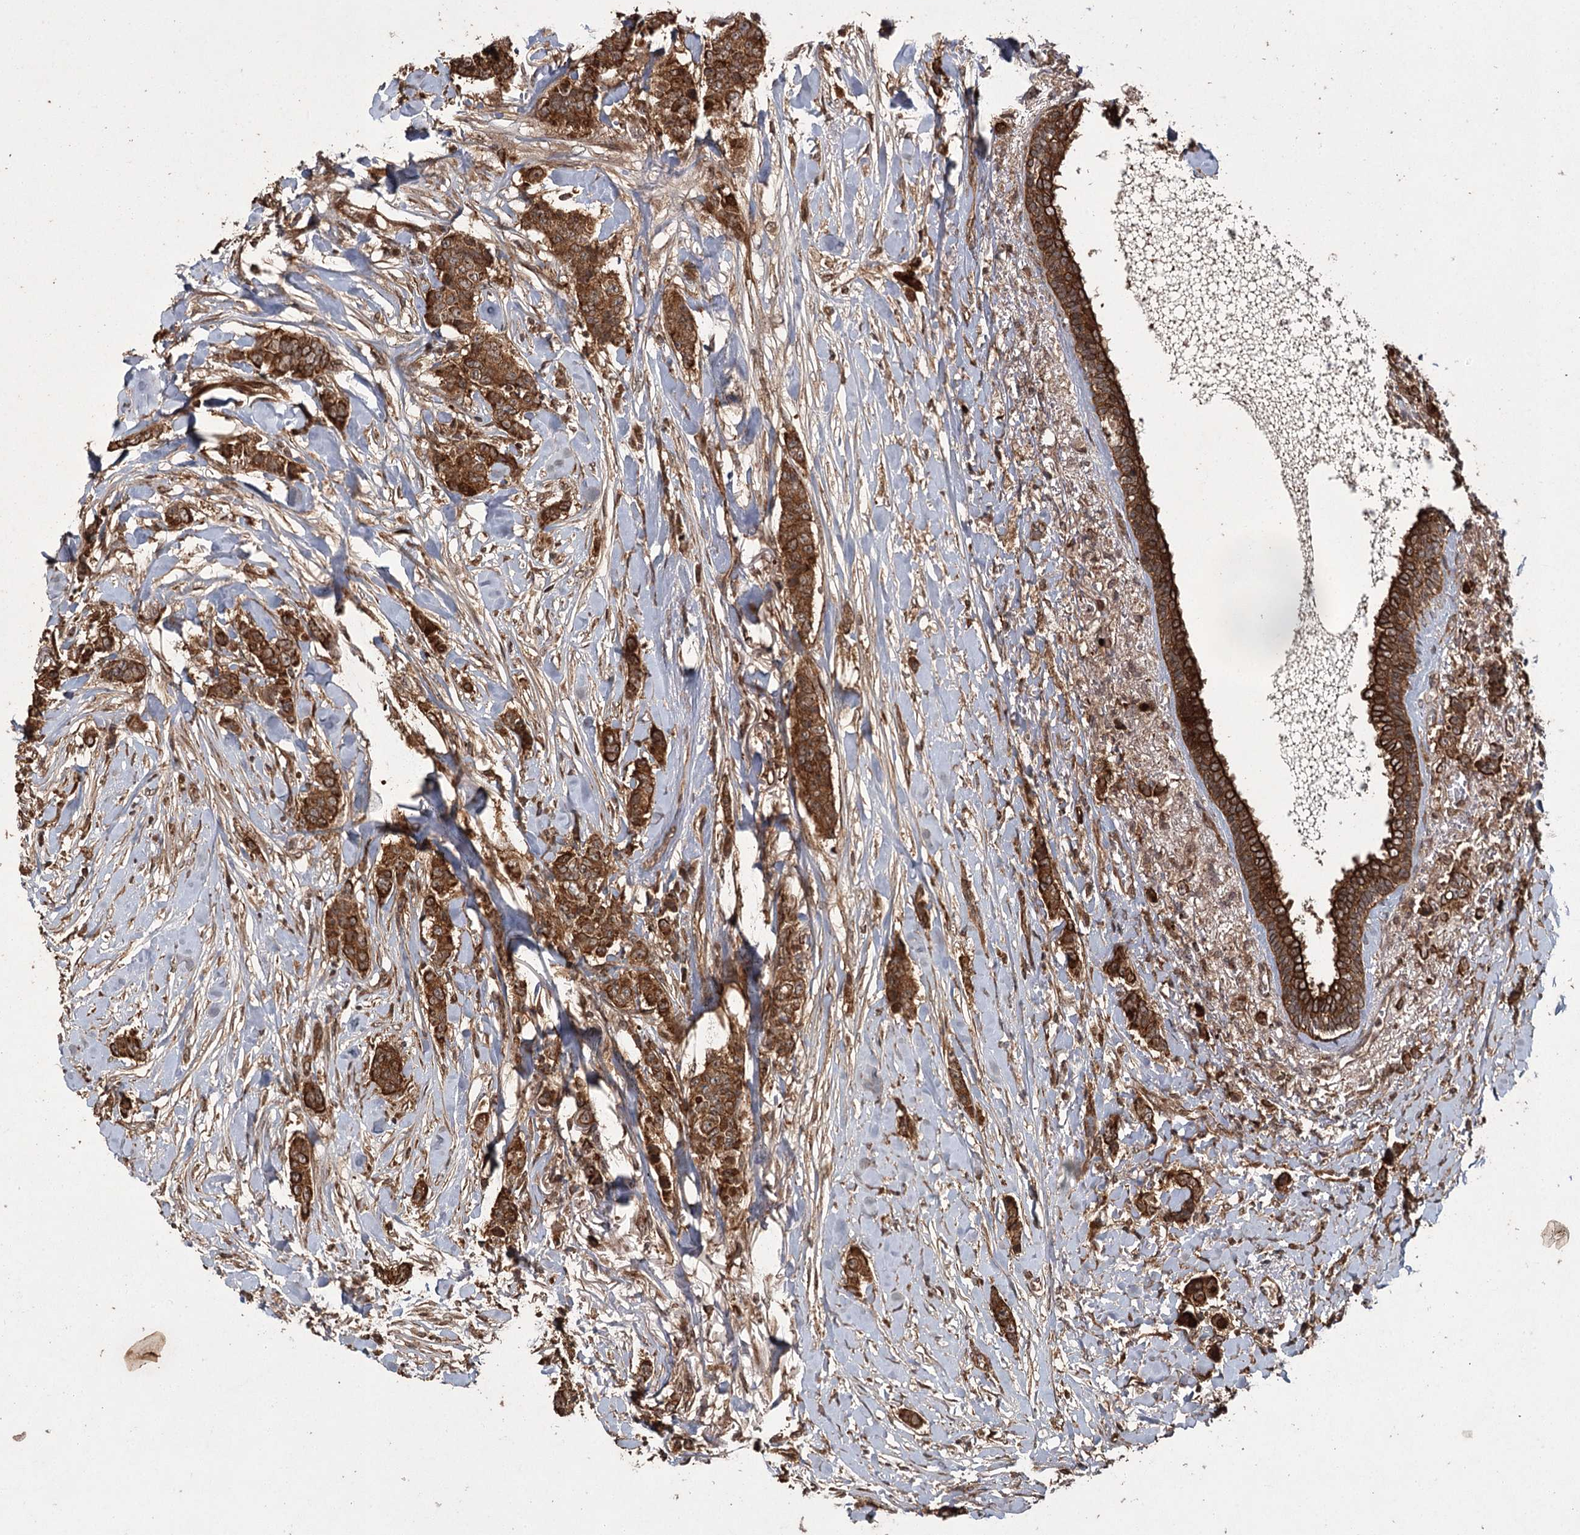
{"staining": {"intensity": "strong", "quantity": ">75%", "location": "cytoplasmic/membranous"}, "tissue": "breast cancer", "cell_type": "Tumor cells", "image_type": "cancer", "snomed": [{"axis": "morphology", "description": "Duct carcinoma"}, {"axis": "topography", "description": "Breast"}], "caption": "Protein expression by immunohistochemistry (IHC) demonstrates strong cytoplasmic/membranous expression in about >75% of tumor cells in breast cancer (invasive ductal carcinoma). (Stains: DAB in brown, nuclei in blue, Microscopy: brightfield microscopy at high magnification).", "gene": "RPAP3", "patient": {"sex": "female", "age": 40}}